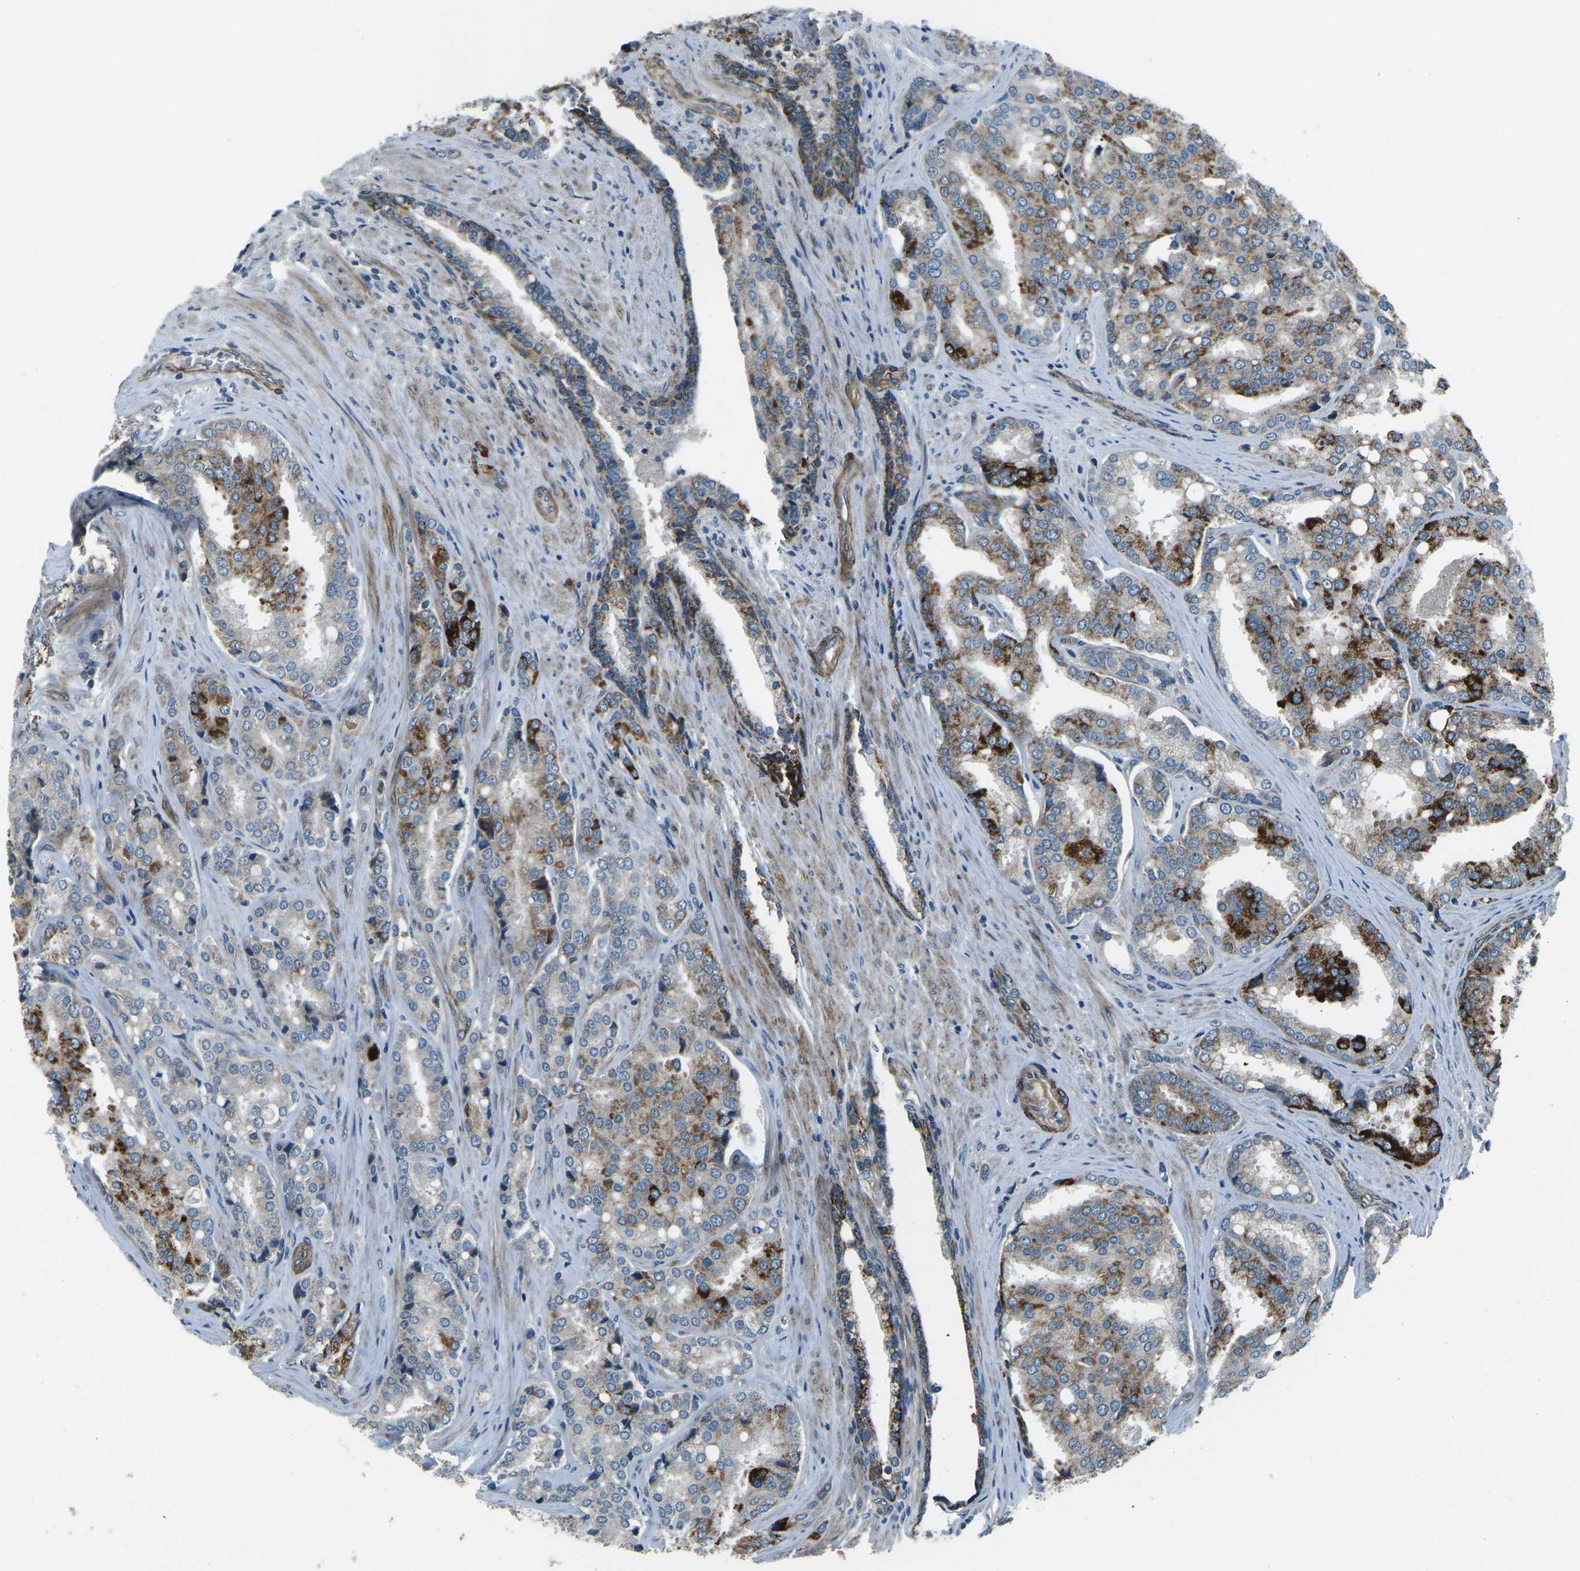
{"staining": {"intensity": "strong", "quantity": "<25%", "location": "cytoplasmic/membranous"}, "tissue": "prostate cancer", "cell_type": "Tumor cells", "image_type": "cancer", "snomed": [{"axis": "morphology", "description": "Adenocarcinoma, High grade"}, {"axis": "topography", "description": "Prostate"}], "caption": "The immunohistochemical stain labels strong cytoplasmic/membranous positivity in tumor cells of prostate adenocarcinoma (high-grade) tissue.", "gene": "AFAP1", "patient": {"sex": "male", "age": 50}}